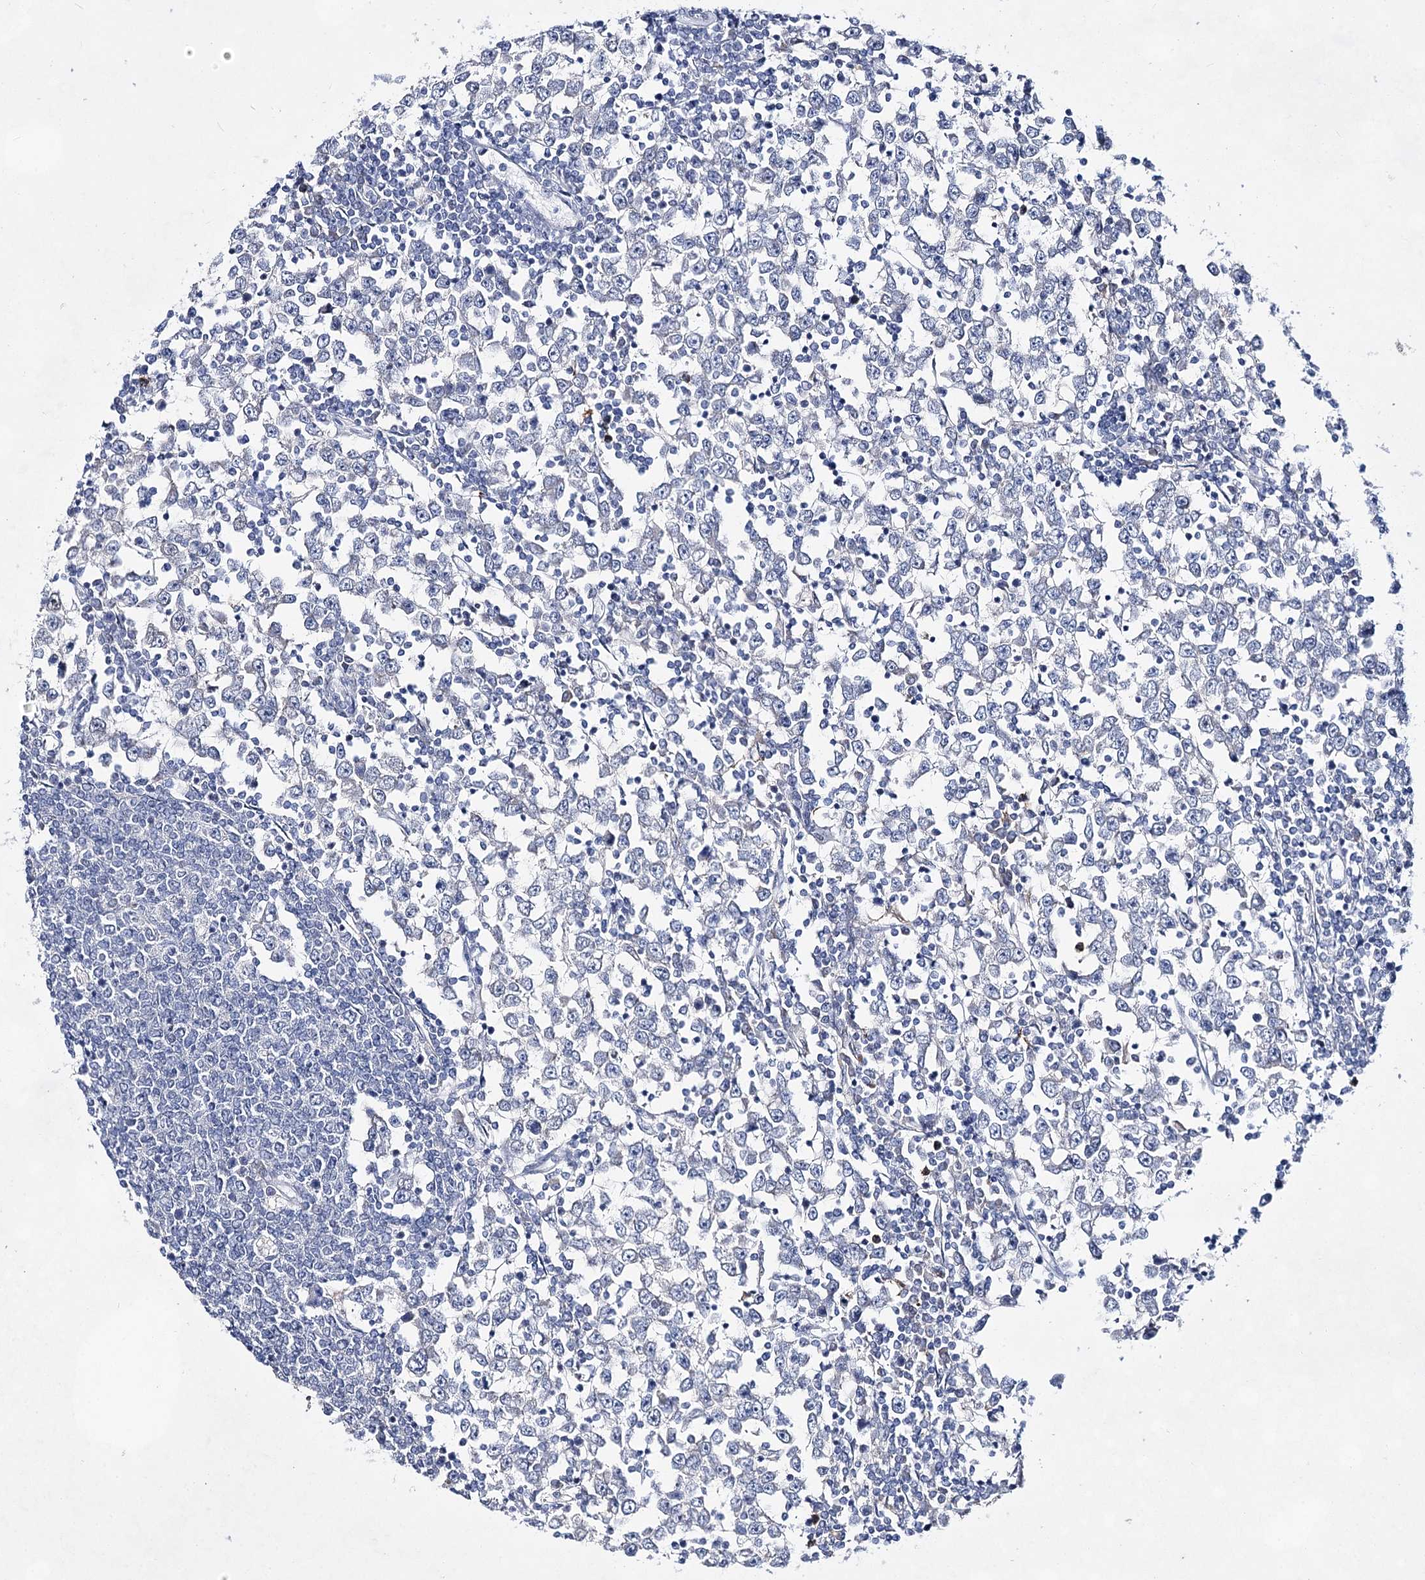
{"staining": {"intensity": "negative", "quantity": "none", "location": "none"}, "tissue": "testis cancer", "cell_type": "Tumor cells", "image_type": "cancer", "snomed": [{"axis": "morphology", "description": "Seminoma, NOS"}, {"axis": "topography", "description": "Testis"}], "caption": "DAB immunohistochemical staining of testis cancer reveals no significant staining in tumor cells.", "gene": "UGDH", "patient": {"sex": "male", "age": 65}}